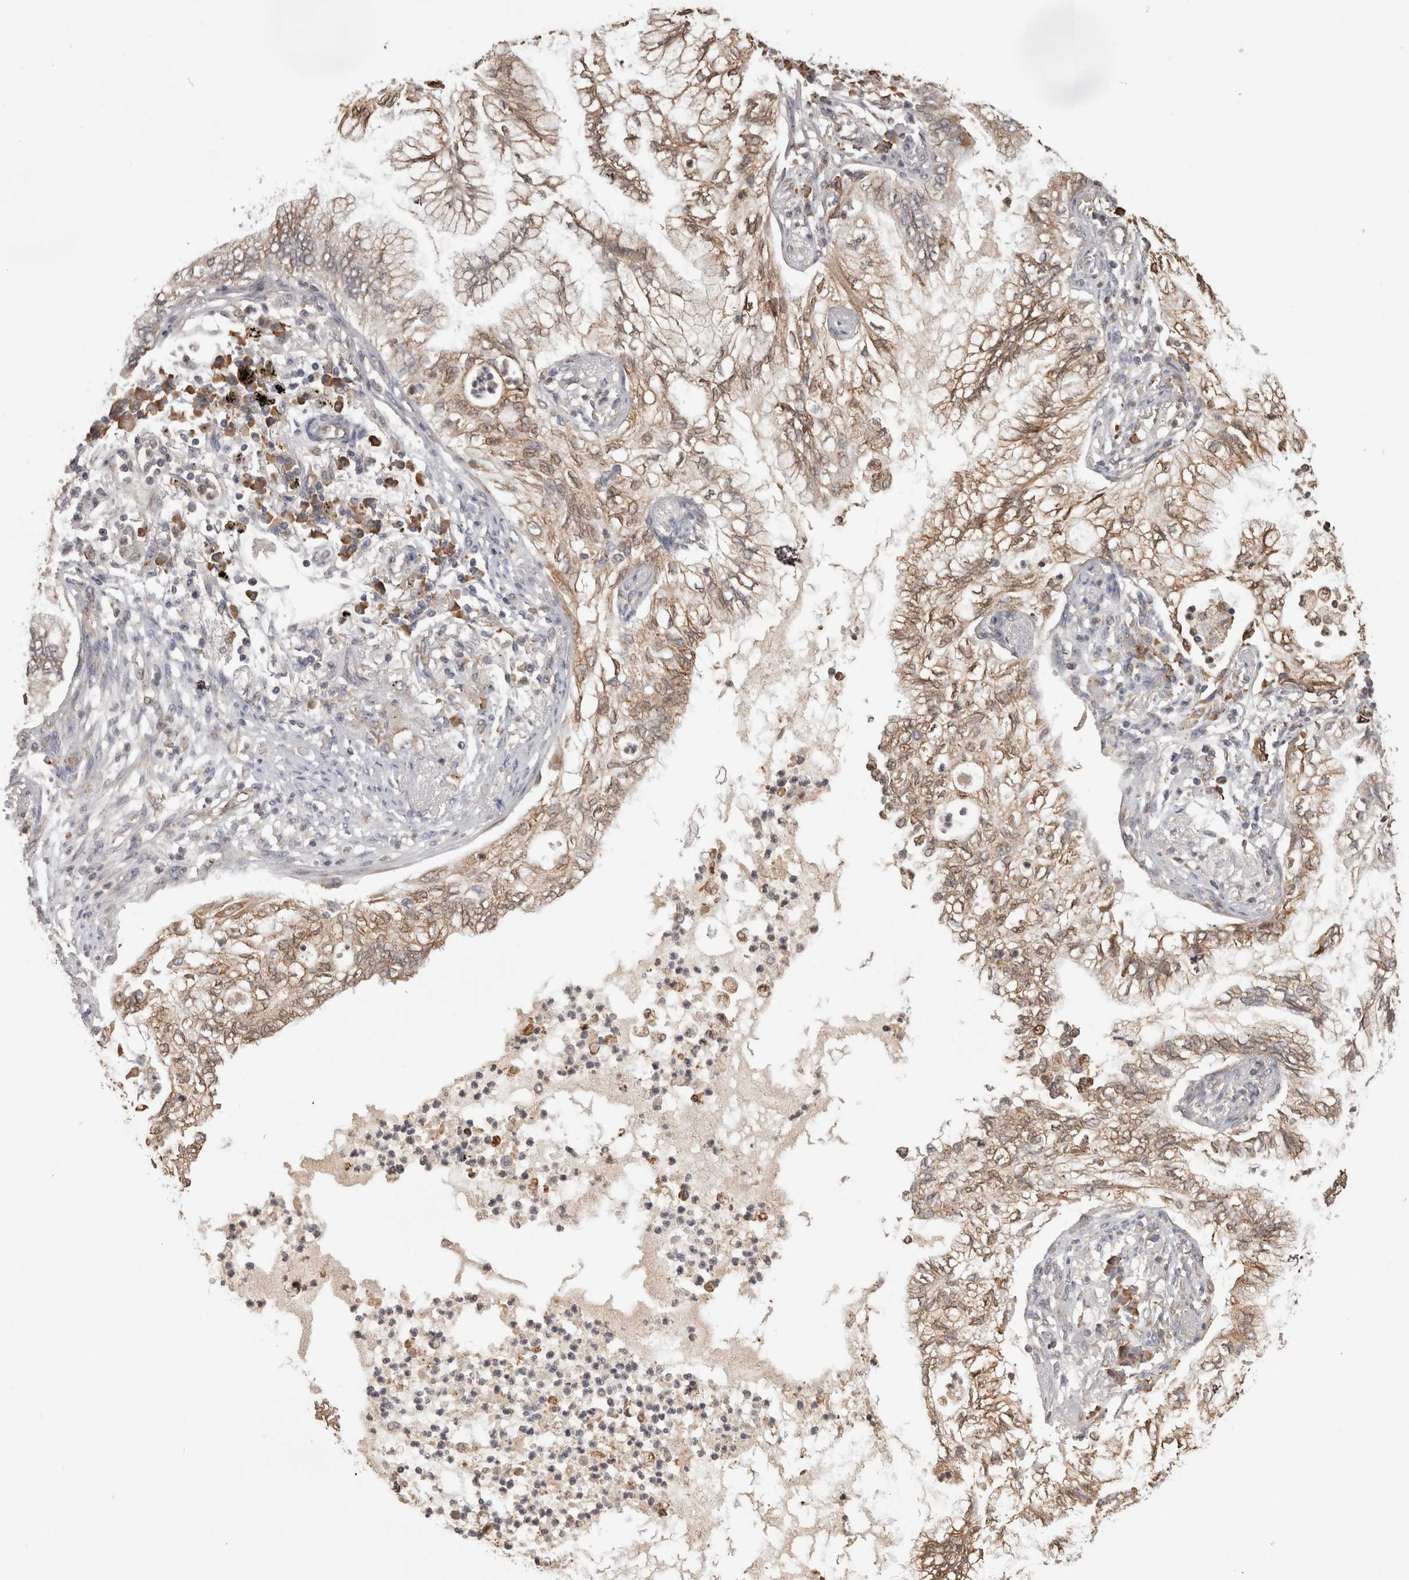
{"staining": {"intensity": "moderate", "quantity": ">75%", "location": "cytoplasmic/membranous"}, "tissue": "lung cancer", "cell_type": "Tumor cells", "image_type": "cancer", "snomed": [{"axis": "morphology", "description": "Normal tissue, NOS"}, {"axis": "morphology", "description": "Adenocarcinoma, NOS"}, {"axis": "topography", "description": "Bronchus"}, {"axis": "topography", "description": "Lung"}], "caption": "High-magnification brightfield microscopy of lung adenocarcinoma stained with DAB (3,3'-diaminobenzidine) (brown) and counterstained with hematoxylin (blue). tumor cells exhibit moderate cytoplasmic/membranous expression is present in approximately>75% of cells. (DAB = brown stain, brightfield microscopy at high magnification).", "gene": "PON2", "patient": {"sex": "female", "age": 70}}